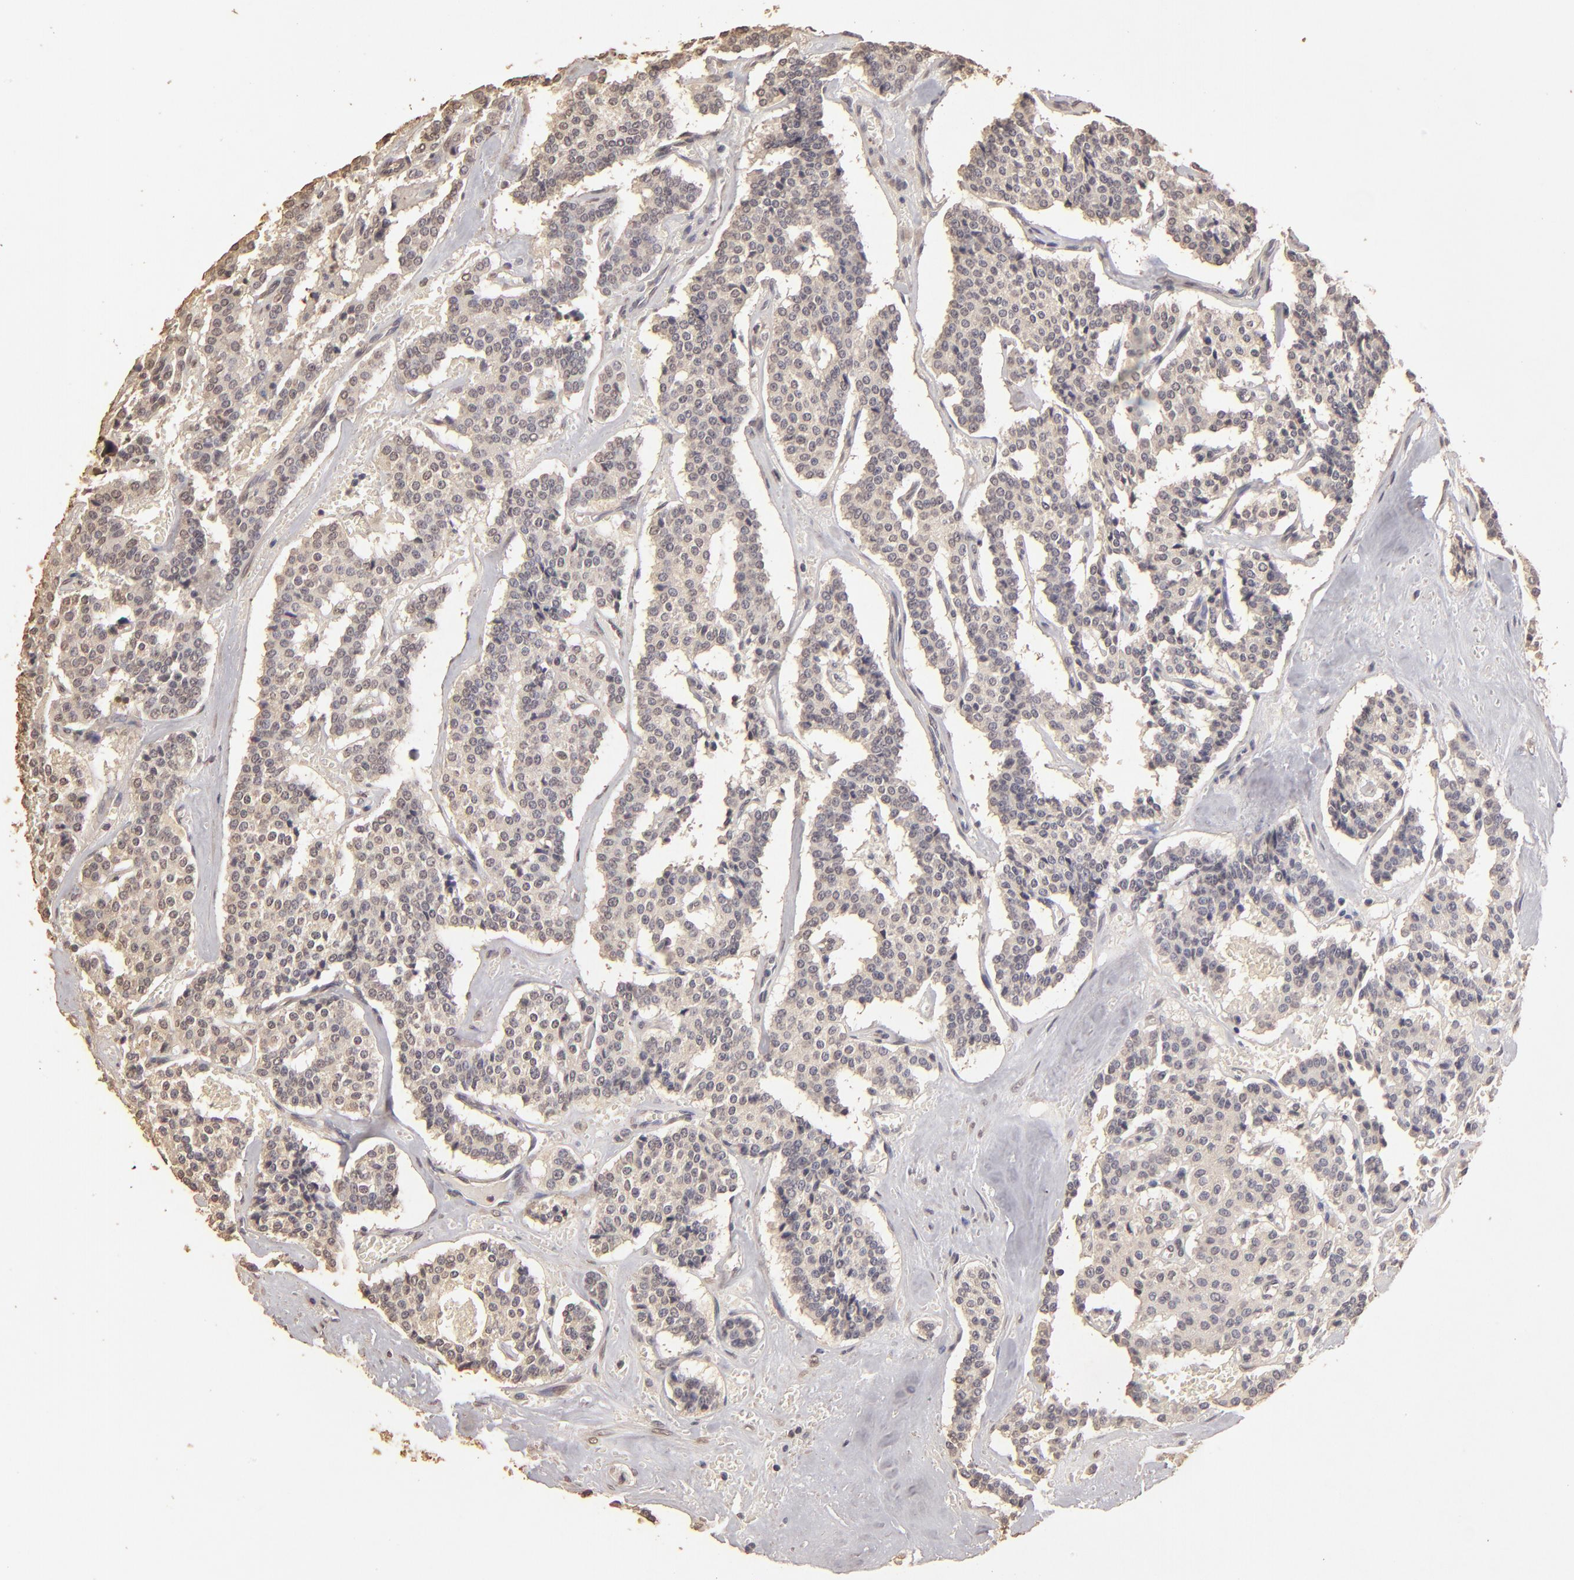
{"staining": {"intensity": "weak", "quantity": ">75%", "location": "cytoplasmic/membranous"}, "tissue": "carcinoid", "cell_type": "Tumor cells", "image_type": "cancer", "snomed": [{"axis": "morphology", "description": "Carcinoid, malignant, NOS"}, {"axis": "topography", "description": "Bronchus"}], "caption": "Carcinoid was stained to show a protein in brown. There is low levels of weak cytoplasmic/membranous staining in about >75% of tumor cells.", "gene": "OPHN1", "patient": {"sex": "male", "age": 55}}